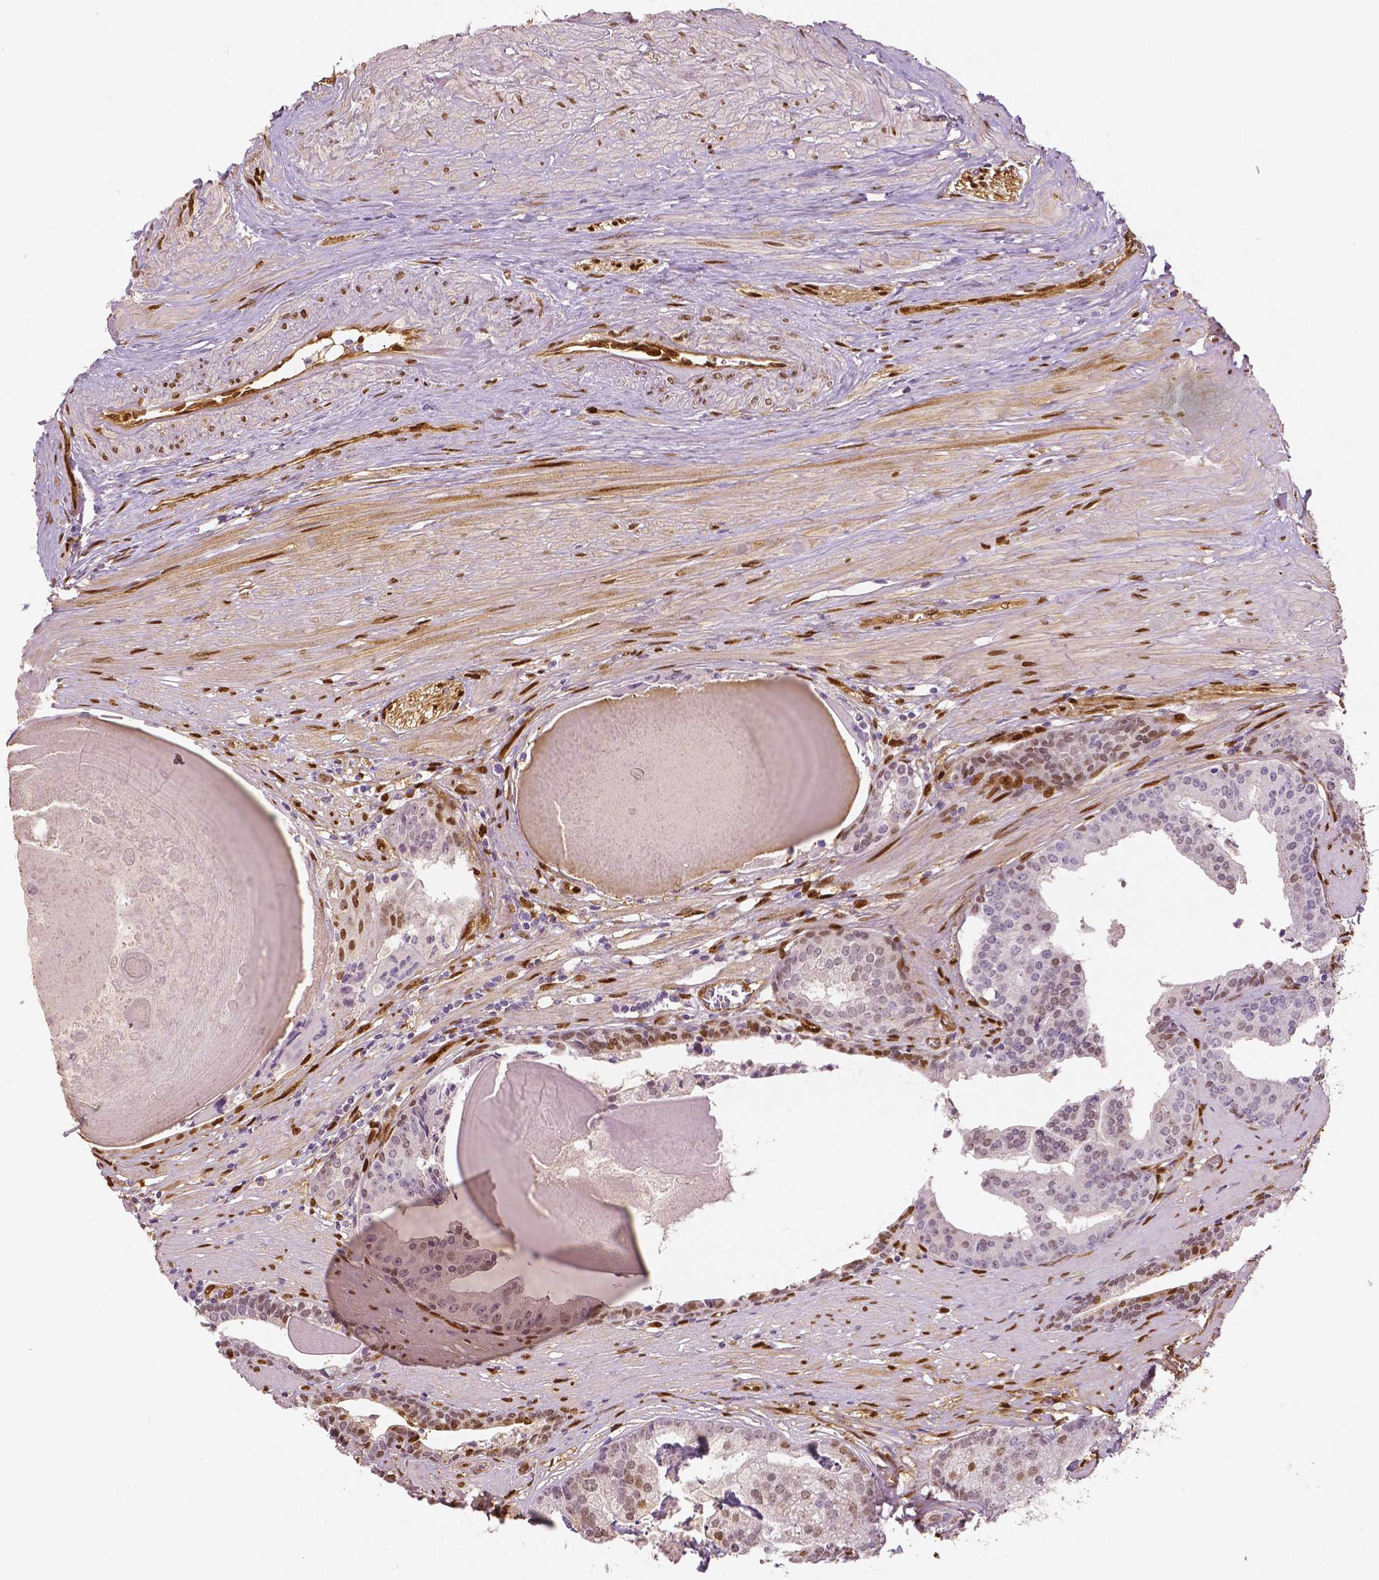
{"staining": {"intensity": "moderate", "quantity": "<25%", "location": "nuclear"}, "tissue": "prostate cancer", "cell_type": "Tumor cells", "image_type": "cancer", "snomed": [{"axis": "morphology", "description": "Adenocarcinoma, NOS"}, {"axis": "topography", "description": "Prostate and seminal vesicle, NOS"}, {"axis": "topography", "description": "Prostate"}], "caption": "Immunohistochemistry (IHC) (DAB (3,3'-diaminobenzidine)) staining of human prostate cancer displays moderate nuclear protein expression in approximately <25% of tumor cells.", "gene": "WWTR1", "patient": {"sex": "male", "age": 44}}